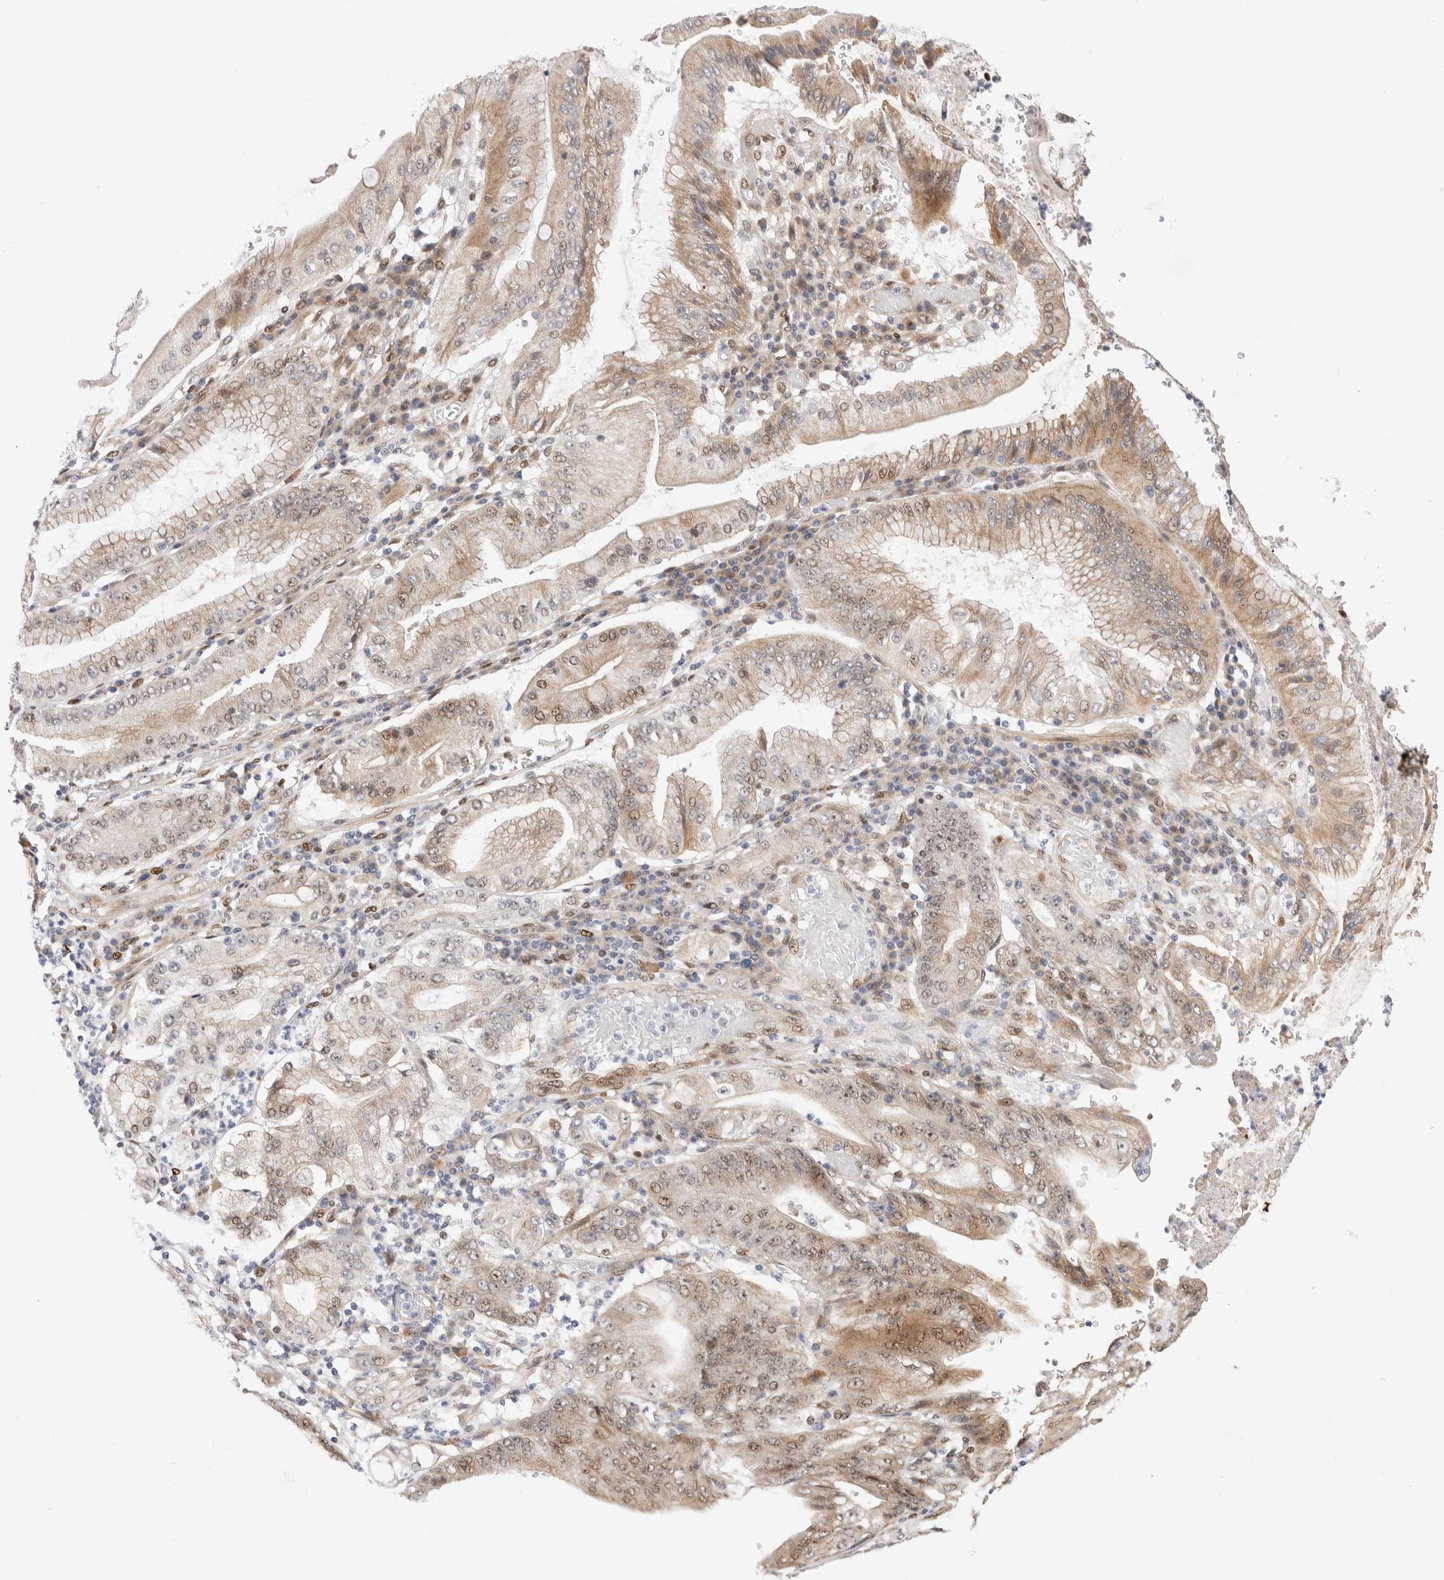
{"staining": {"intensity": "weak", "quantity": "25%-75%", "location": "cytoplasmic/membranous,nuclear"}, "tissue": "stomach cancer", "cell_type": "Tumor cells", "image_type": "cancer", "snomed": [{"axis": "morphology", "description": "Adenocarcinoma, NOS"}, {"axis": "topography", "description": "Stomach"}], "caption": "Tumor cells exhibit low levels of weak cytoplasmic/membranous and nuclear expression in about 25%-75% of cells in adenocarcinoma (stomach). (DAB IHC, brown staining for protein, blue staining for nuclei).", "gene": "NSMAF", "patient": {"sex": "female", "age": 73}}